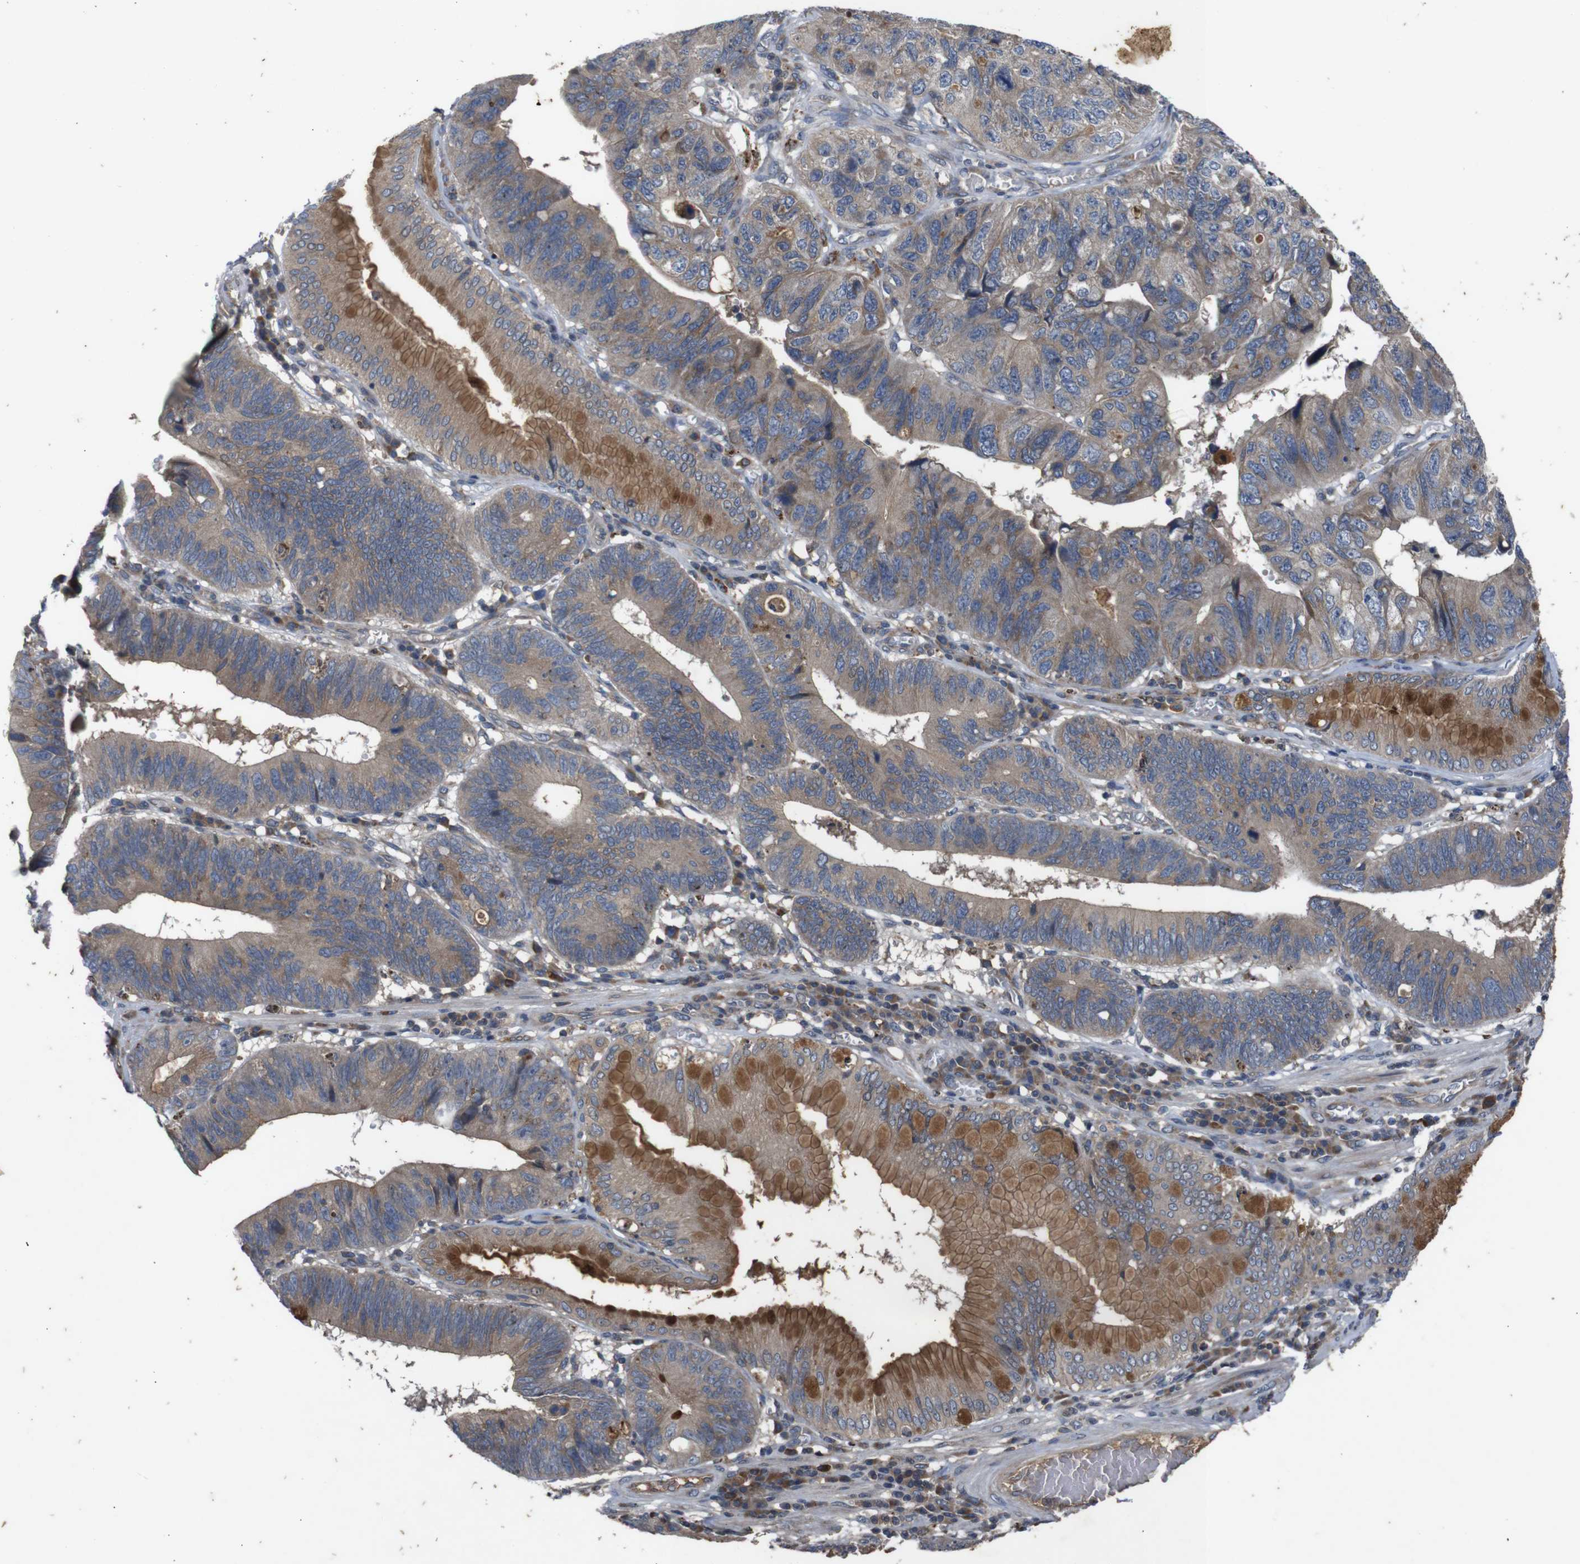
{"staining": {"intensity": "moderate", "quantity": ">75%", "location": "cytoplasmic/membranous"}, "tissue": "stomach cancer", "cell_type": "Tumor cells", "image_type": "cancer", "snomed": [{"axis": "morphology", "description": "Adenocarcinoma, NOS"}, {"axis": "topography", "description": "Stomach"}], "caption": "Immunohistochemistry photomicrograph of neoplastic tissue: stomach cancer (adenocarcinoma) stained using IHC displays medium levels of moderate protein expression localized specifically in the cytoplasmic/membranous of tumor cells, appearing as a cytoplasmic/membranous brown color.", "gene": "PTPN1", "patient": {"sex": "male", "age": 59}}